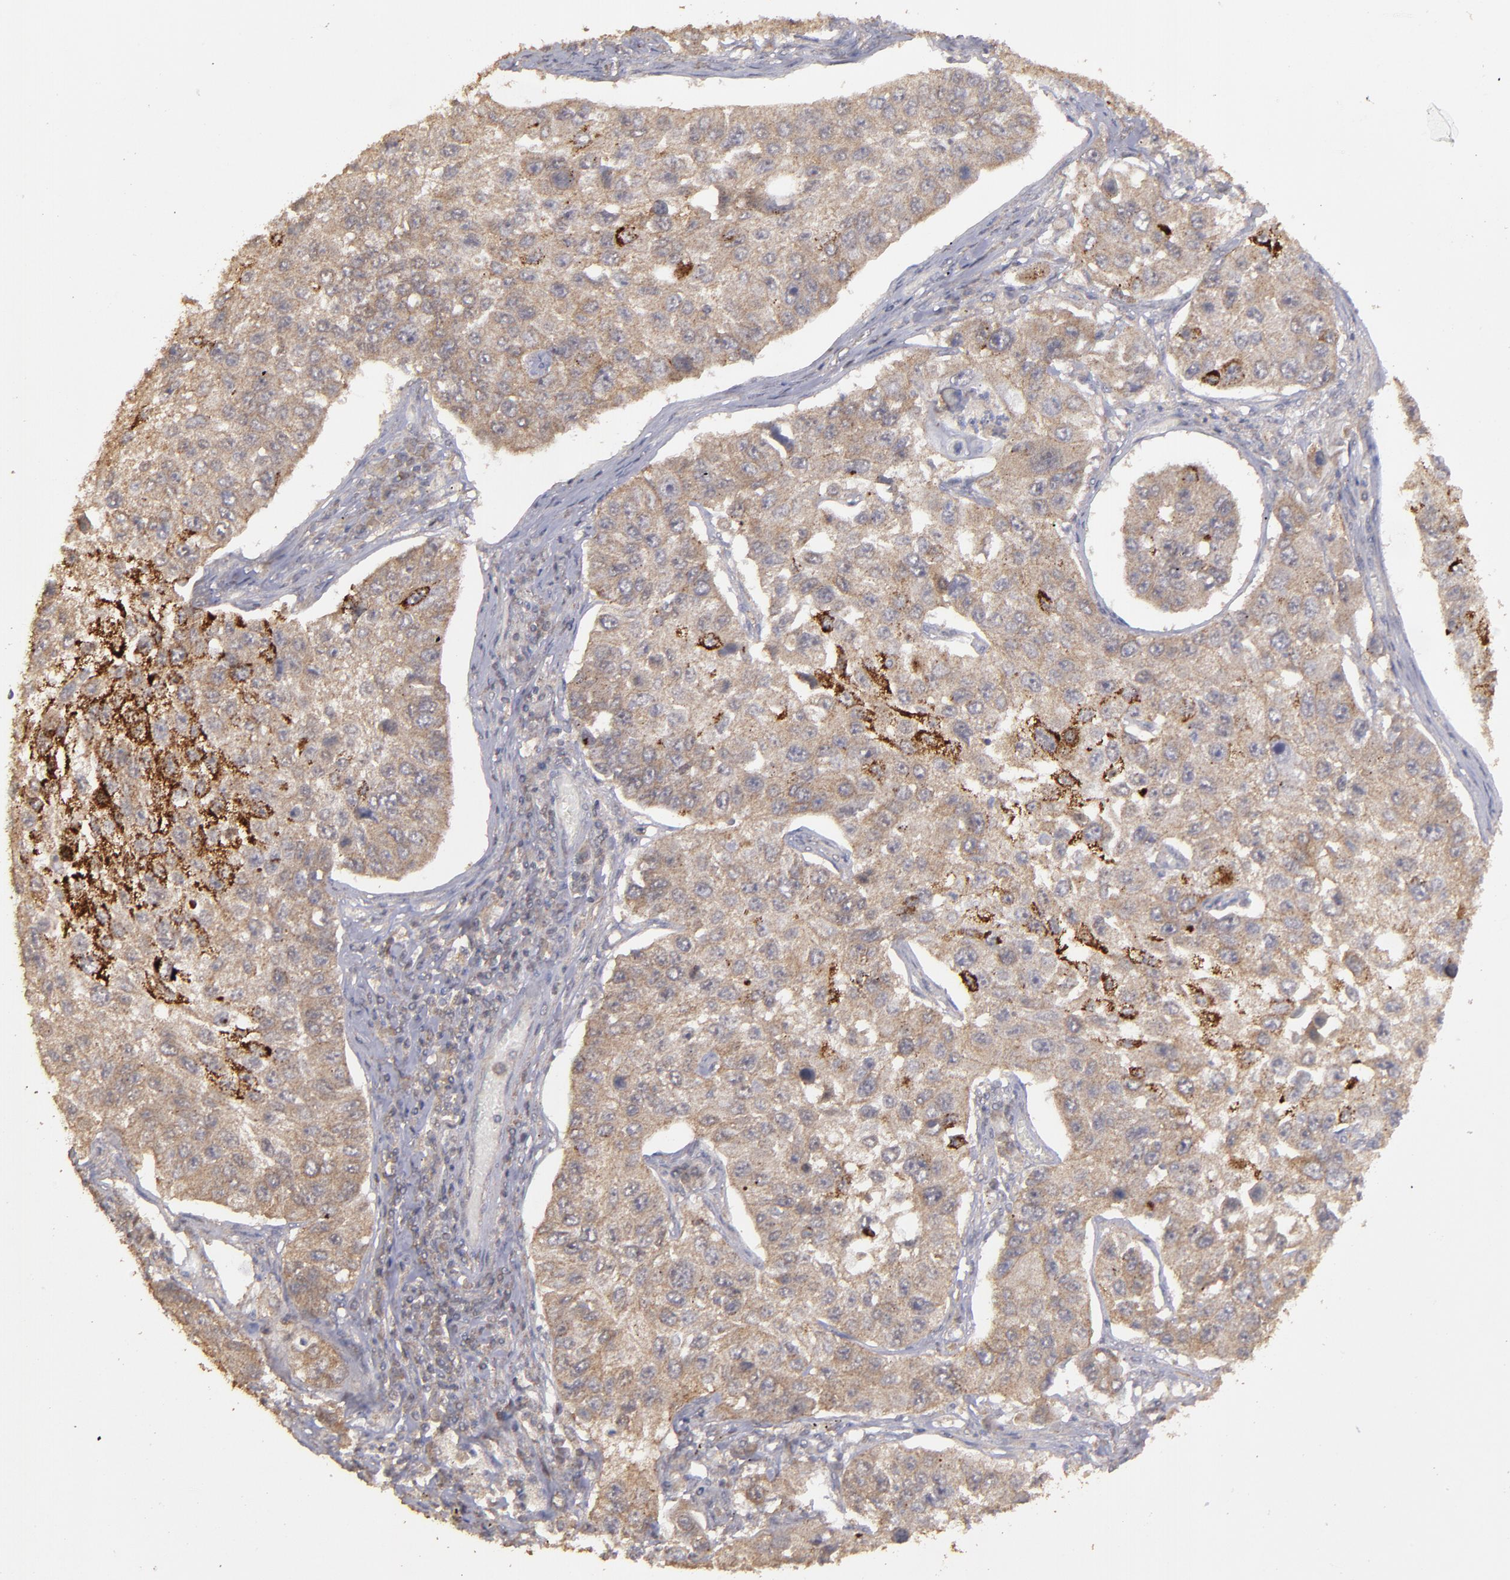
{"staining": {"intensity": "strong", "quantity": "25%-75%", "location": "cytoplasmic/membranous"}, "tissue": "lung cancer", "cell_type": "Tumor cells", "image_type": "cancer", "snomed": [{"axis": "morphology", "description": "Squamous cell carcinoma, NOS"}, {"axis": "topography", "description": "Lung"}], "caption": "Immunohistochemistry (IHC) photomicrograph of neoplastic tissue: lung cancer (squamous cell carcinoma) stained using immunohistochemistry (IHC) reveals high levels of strong protein expression localized specifically in the cytoplasmic/membranous of tumor cells, appearing as a cytoplasmic/membranous brown color.", "gene": "FAT1", "patient": {"sex": "male", "age": 71}}